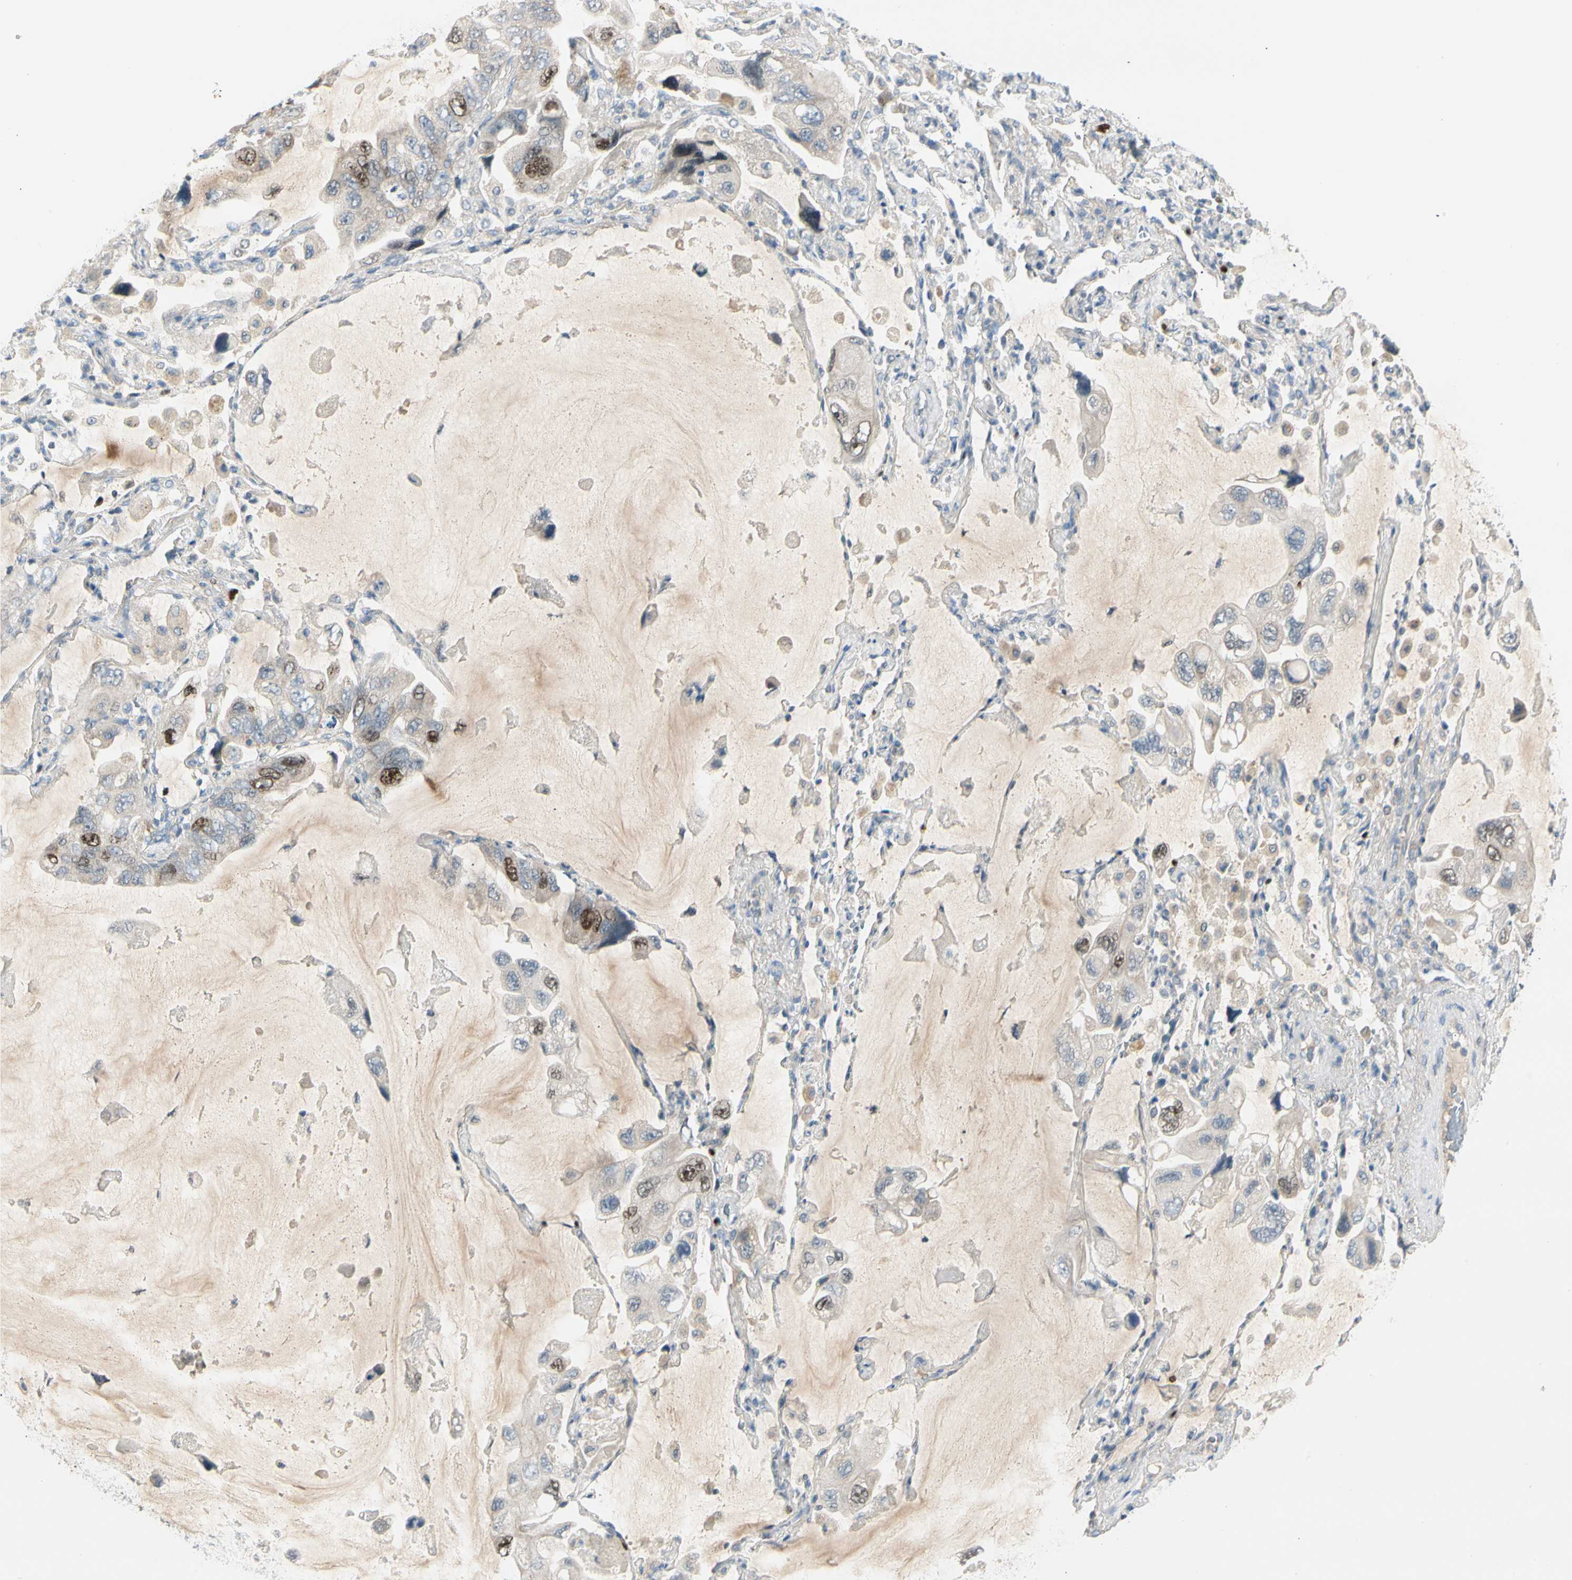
{"staining": {"intensity": "moderate", "quantity": "<25%", "location": "nuclear"}, "tissue": "lung cancer", "cell_type": "Tumor cells", "image_type": "cancer", "snomed": [{"axis": "morphology", "description": "Squamous cell carcinoma, NOS"}, {"axis": "topography", "description": "Lung"}], "caption": "Squamous cell carcinoma (lung) stained with DAB immunohistochemistry reveals low levels of moderate nuclear staining in about <25% of tumor cells.", "gene": "PITX1", "patient": {"sex": "female", "age": 73}}